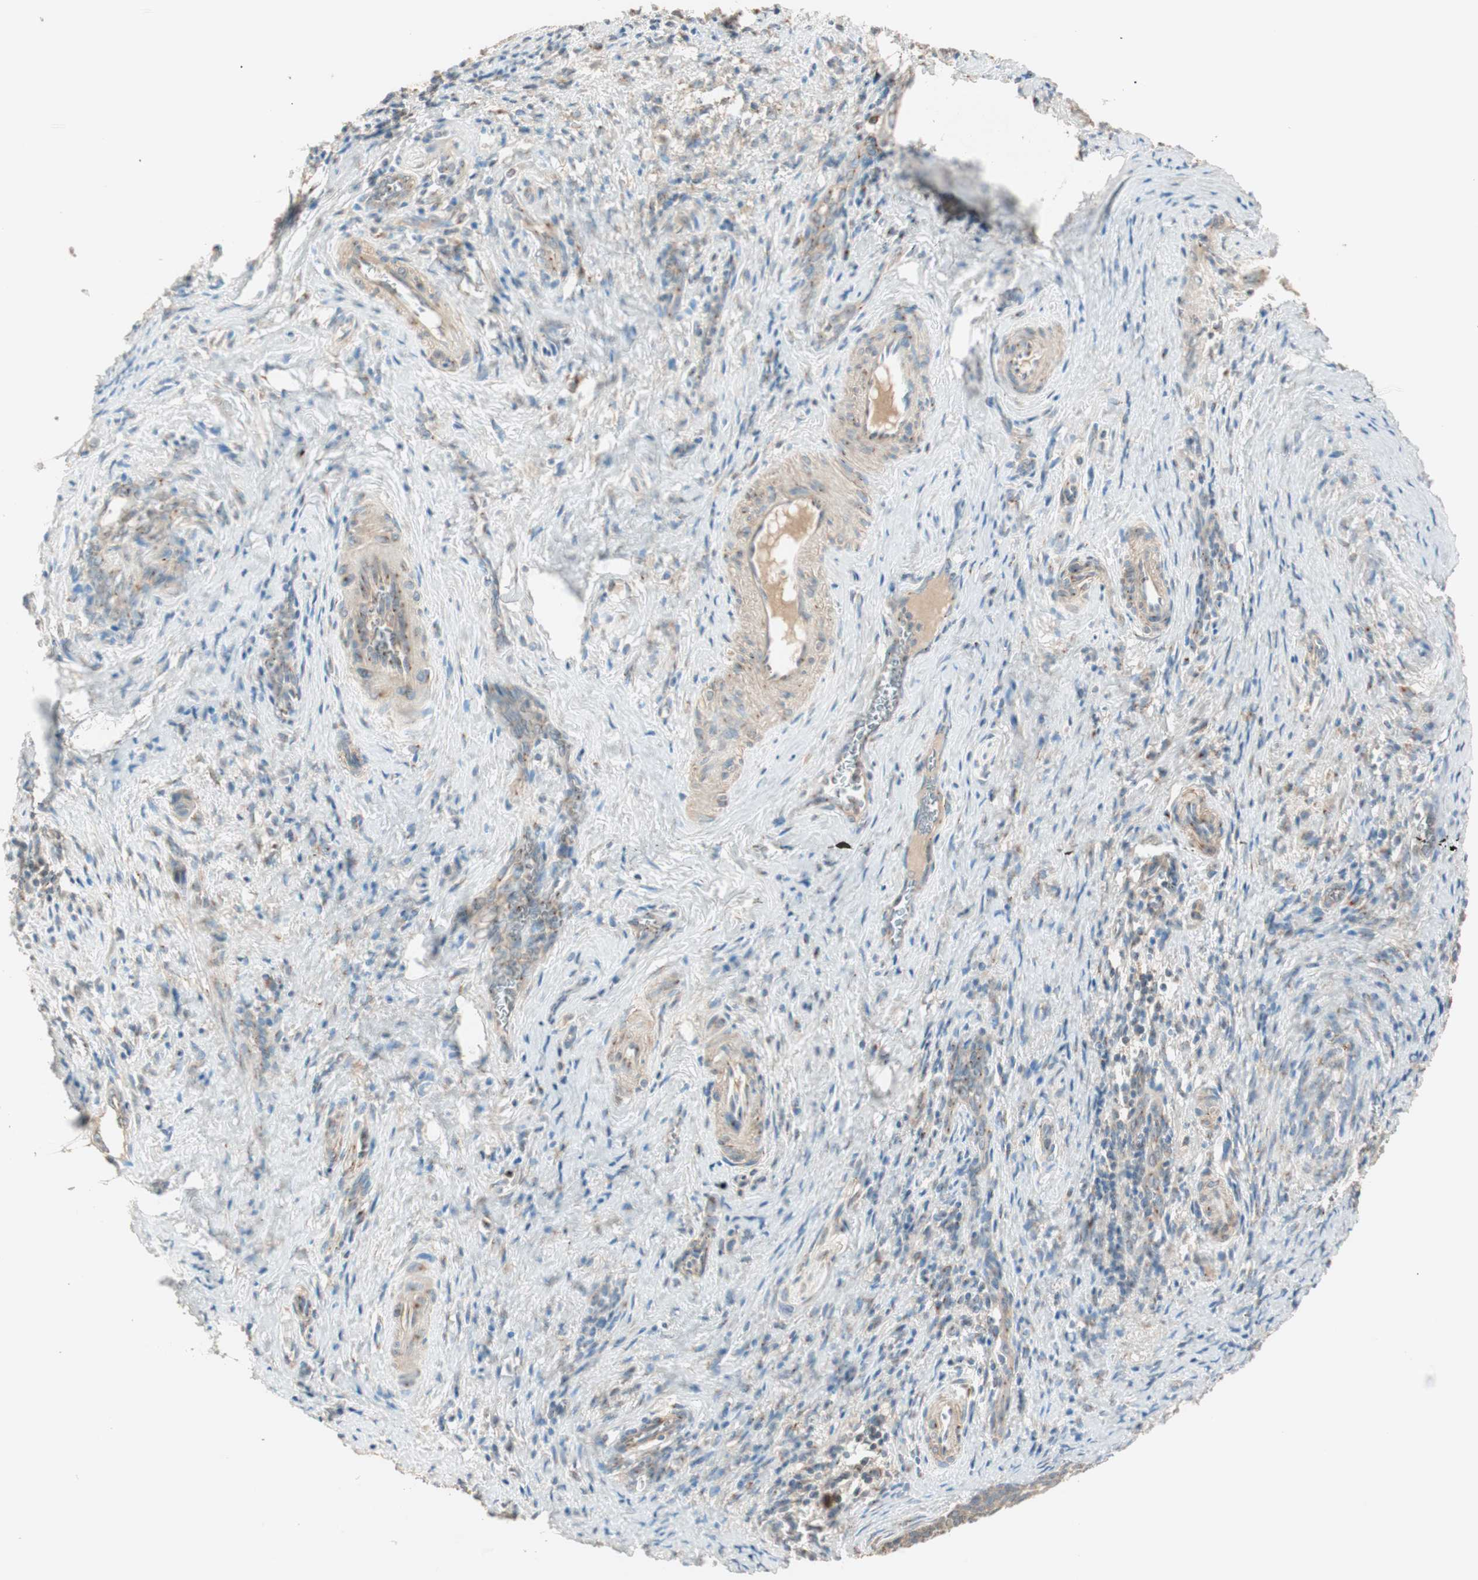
{"staining": {"intensity": "weak", "quantity": ">75%", "location": "cytoplasmic/membranous"}, "tissue": "cervical cancer", "cell_type": "Tumor cells", "image_type": "cancer", "snomed": [{"axis": "morphology", "description": "Squamous cell carcinoma, NOS"}, {"axis": "topography", "description": "Cervix"}], "caption": "IHC histopathology image of neoplastic tissue: human cervical cancer (squamous cell carcinoma) stained using immunohistochemistry (IHC) displays low levels of weak protein expression localized specifically in the cytoplasmic/membranous of tumor cells, appearing as a cytoplasmic/membranous brown color.", "gene": "SEC16A", "patient": {"sex": "female", "age": 33}}